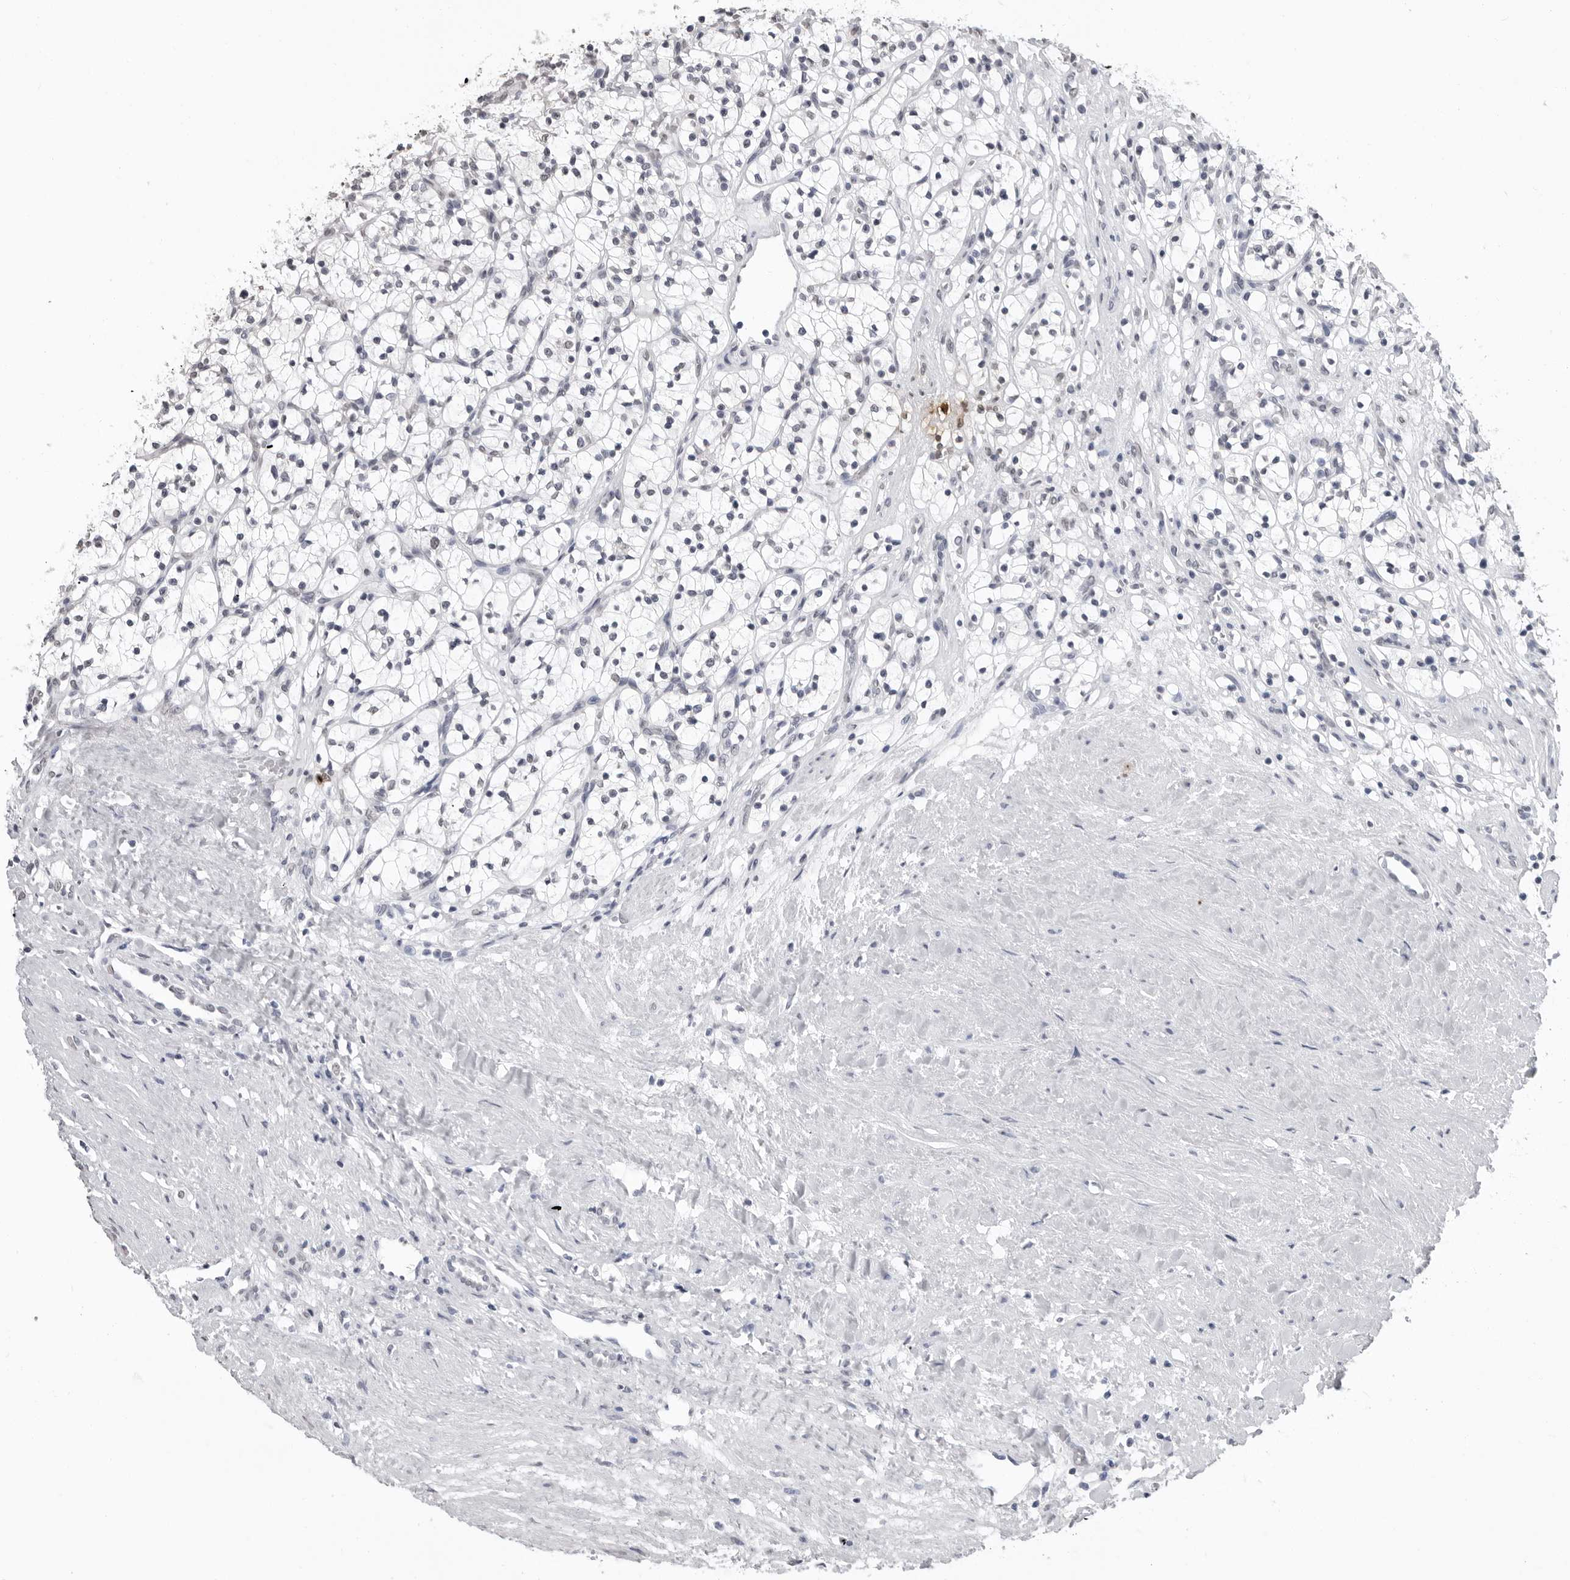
{"staining": {"intensity": "negative", "quantity": "none", "location": "none"}, "tissue": "renal cancer", "cell_type": "Tumor cells", "image_type": "cancer", "snomed": [{"axis": "morphology", "description": "Adenocarcinoma, NOS"}, {"axis": "topography", "description": "Kidney"}], "caption": "DAB immunohistochemical staining of renal cancer displays no significant positivity in tumor cells. (Stains: DAB immunohistochemistry (IHC) with hematoxylin counter stain, Microscopy: brightfield microscopy at high magnification).", "gene": "HEPACAM", "patient": {"sex": "female", "age": 57}}